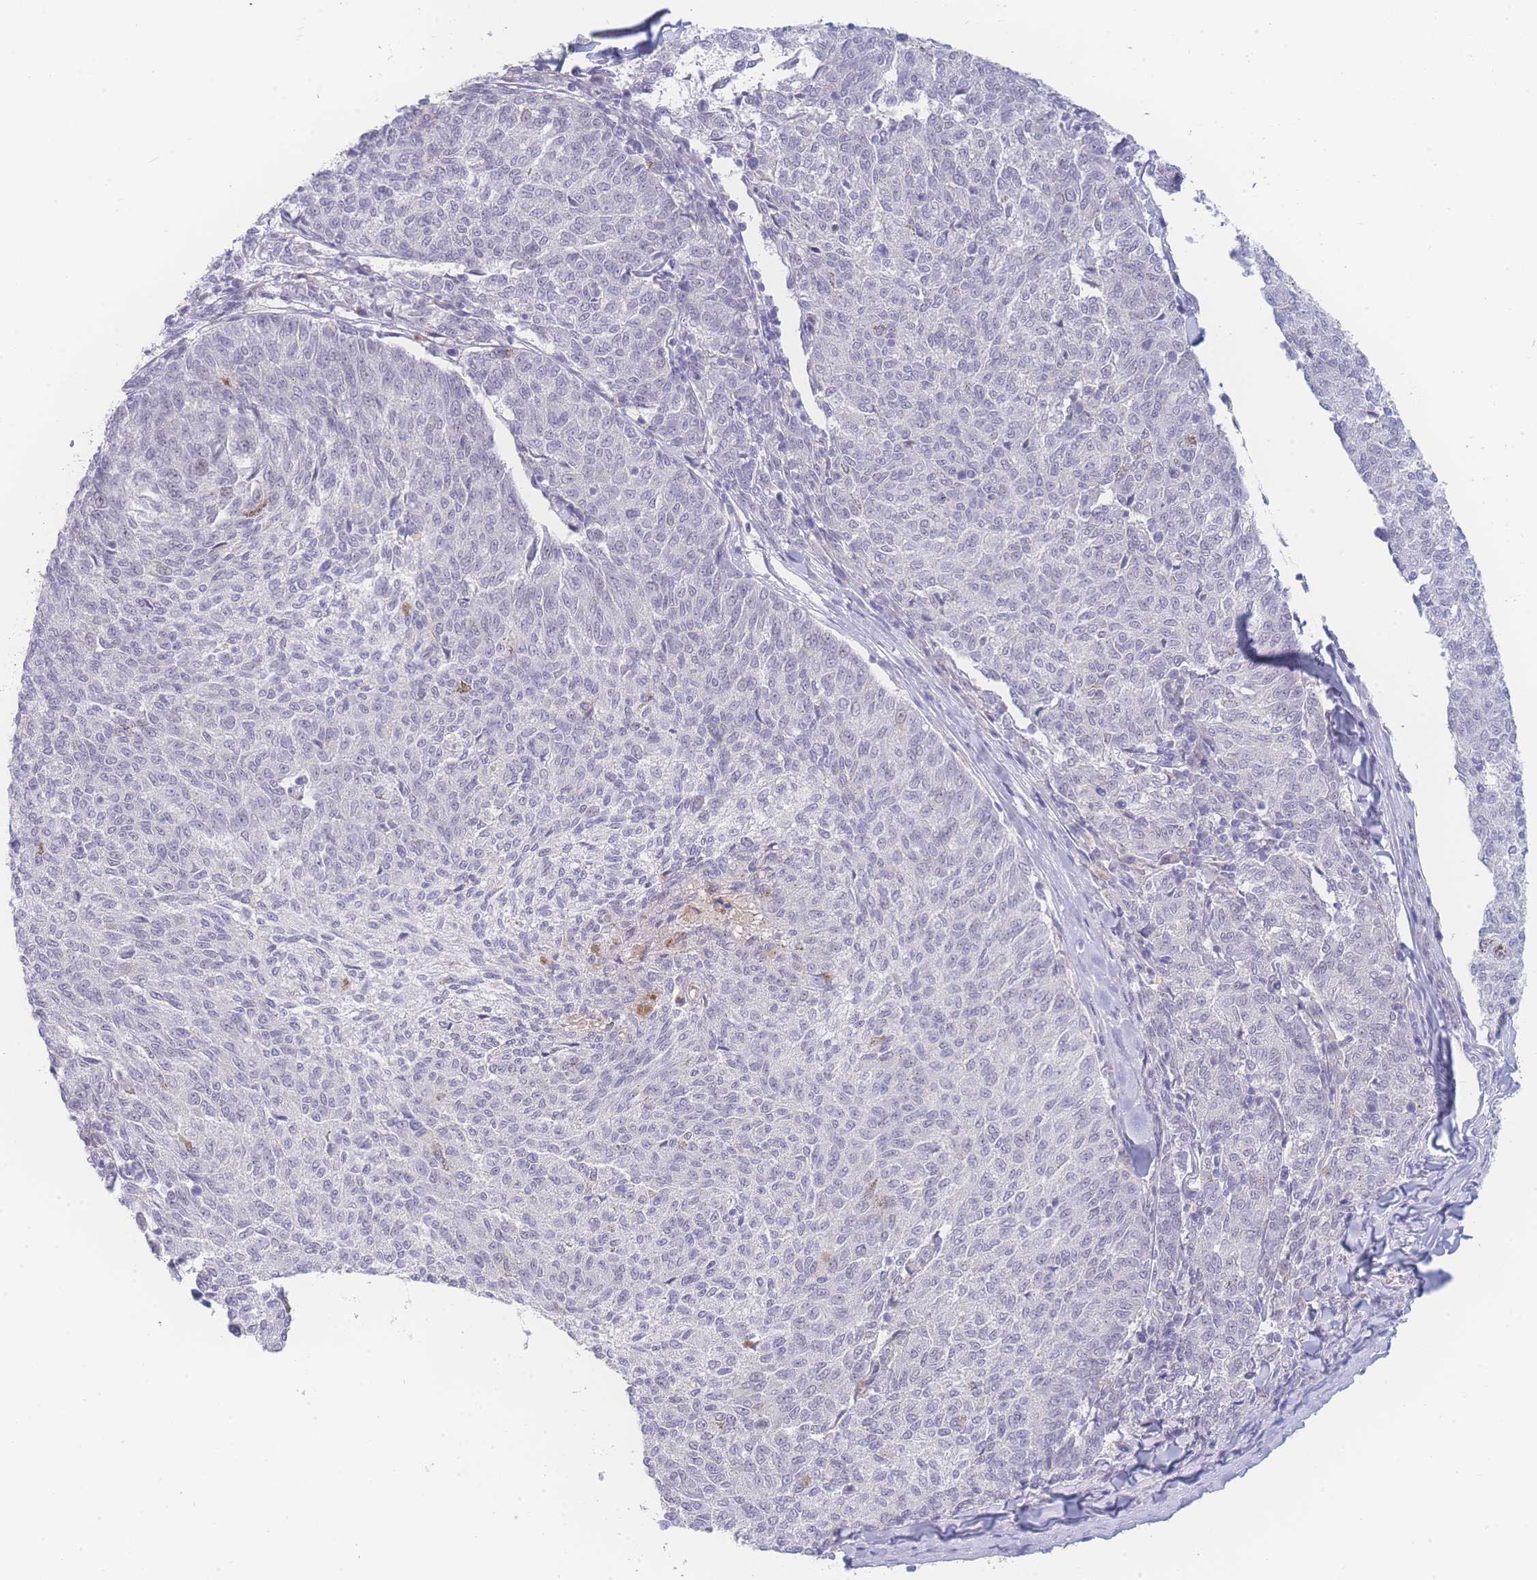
{"staining": {"intensity": "negative", "quantity": "none", "location": "none"}, "tissue": "melanoma", "cell_type": "Tumor cells", "image_type": "cancer", "snomed": [{"axis": "morphology", "description": "Malignant melanoma, NOS"}, {"axis": "topography", "description": "Skin"}], "caption": "Tumor cells show no significant expression in malignant melanoma.", "gene": "PRSS22", "patient": {"sex": "female", "age": 72}}